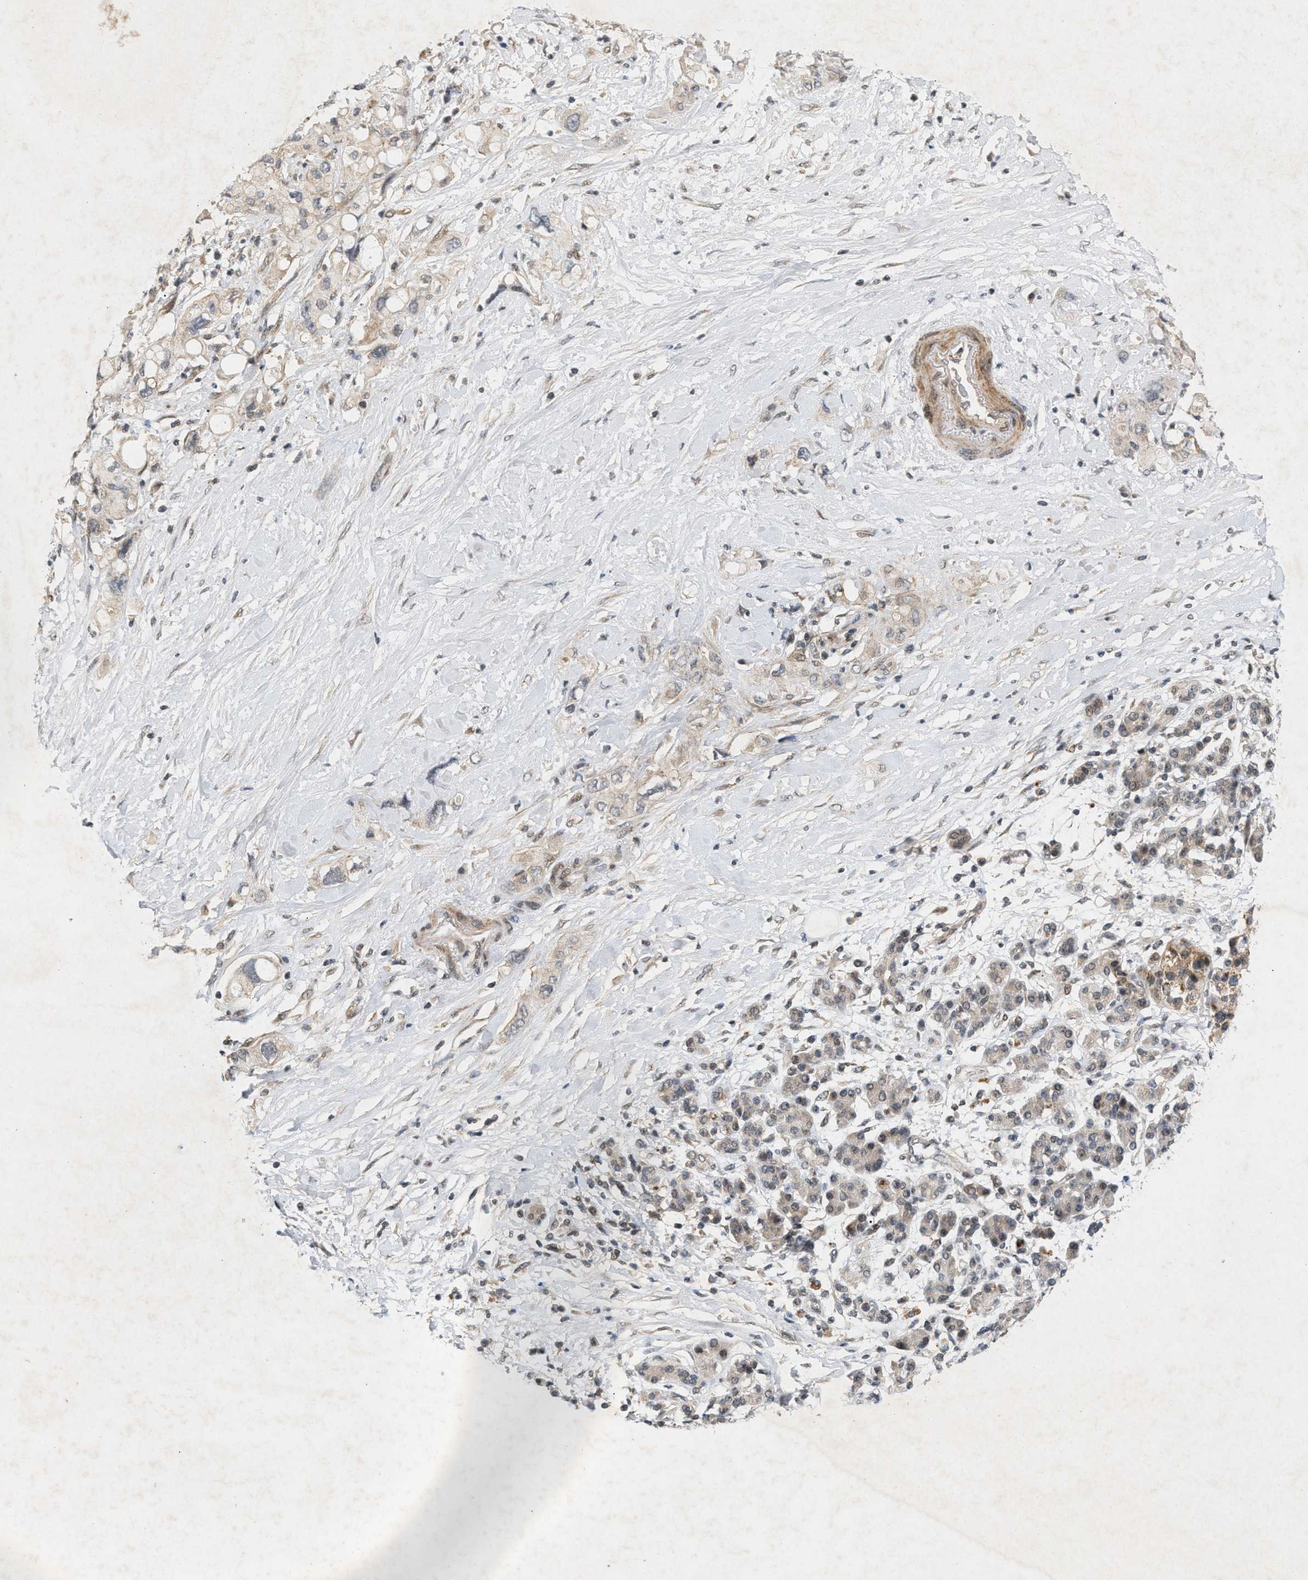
{"staining": {"intensity": "weak", "quantity": ">75%", "location": "cytoplasmic/membranous"}, "tissue": "pancreatic cancer", "cell_type": "Tumor cells", "image_type": "cancer", "snomed": [{"axis": "morphology", "description": "Adenocarcinoma, NOS"}, {"axis": "topography", "description": "Pancreas"}], "caption": "Pancreatic cancer (adenocarcinoma) stained with immunohistochemistry (IHC) displays weak cytoplasmic/membranous positivity in approximately >75% of tumor cells. (DAB (3,3'-diaminobenzidine) = brown stain, brightfield microscopy at high magnification).", "gene": "ZPR1", "patient": {"sex": "female", "age": 56}}